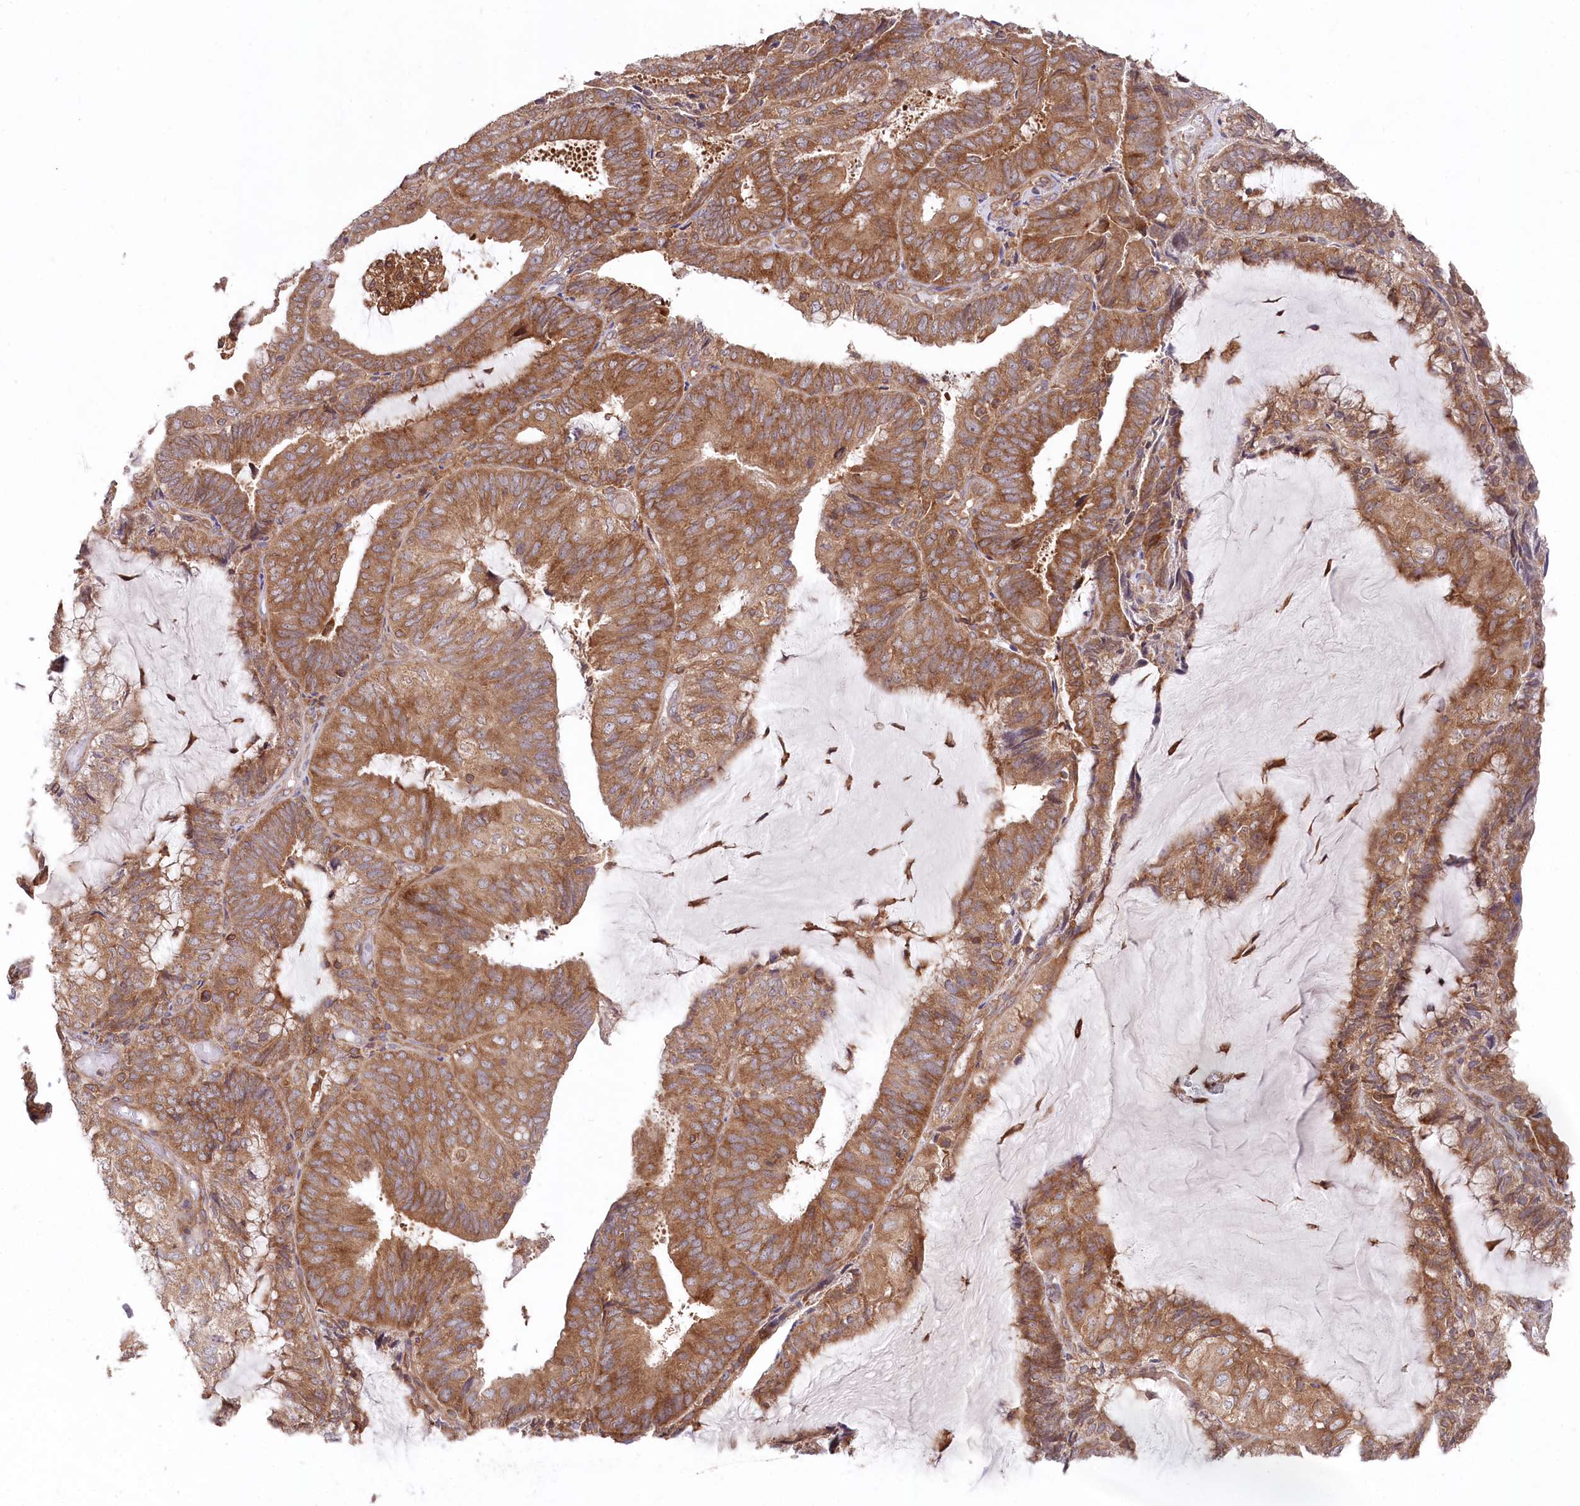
{"staining": {"intensity": "moderate", "quantity": ">75%", "location": "cytoplasmic/membranous"}, "tissue": "endometrial cancer", "cell_type": "Tumor cells", "image_type": "cancer", "snomed": [{"axis": "morphology", "description": "Adenocarcinoma, NOS"}, {"axis": "topography", "description": "Endometrium"}], "caption": "A medium amount of moderate cytoplasmic/membranous staining is appreciated in approximately >75% of tumor cells in endometrial adenocarcinoma tissue.", "gene": "PPP1R21", "patient": {"sex": "female", "age": 81}}